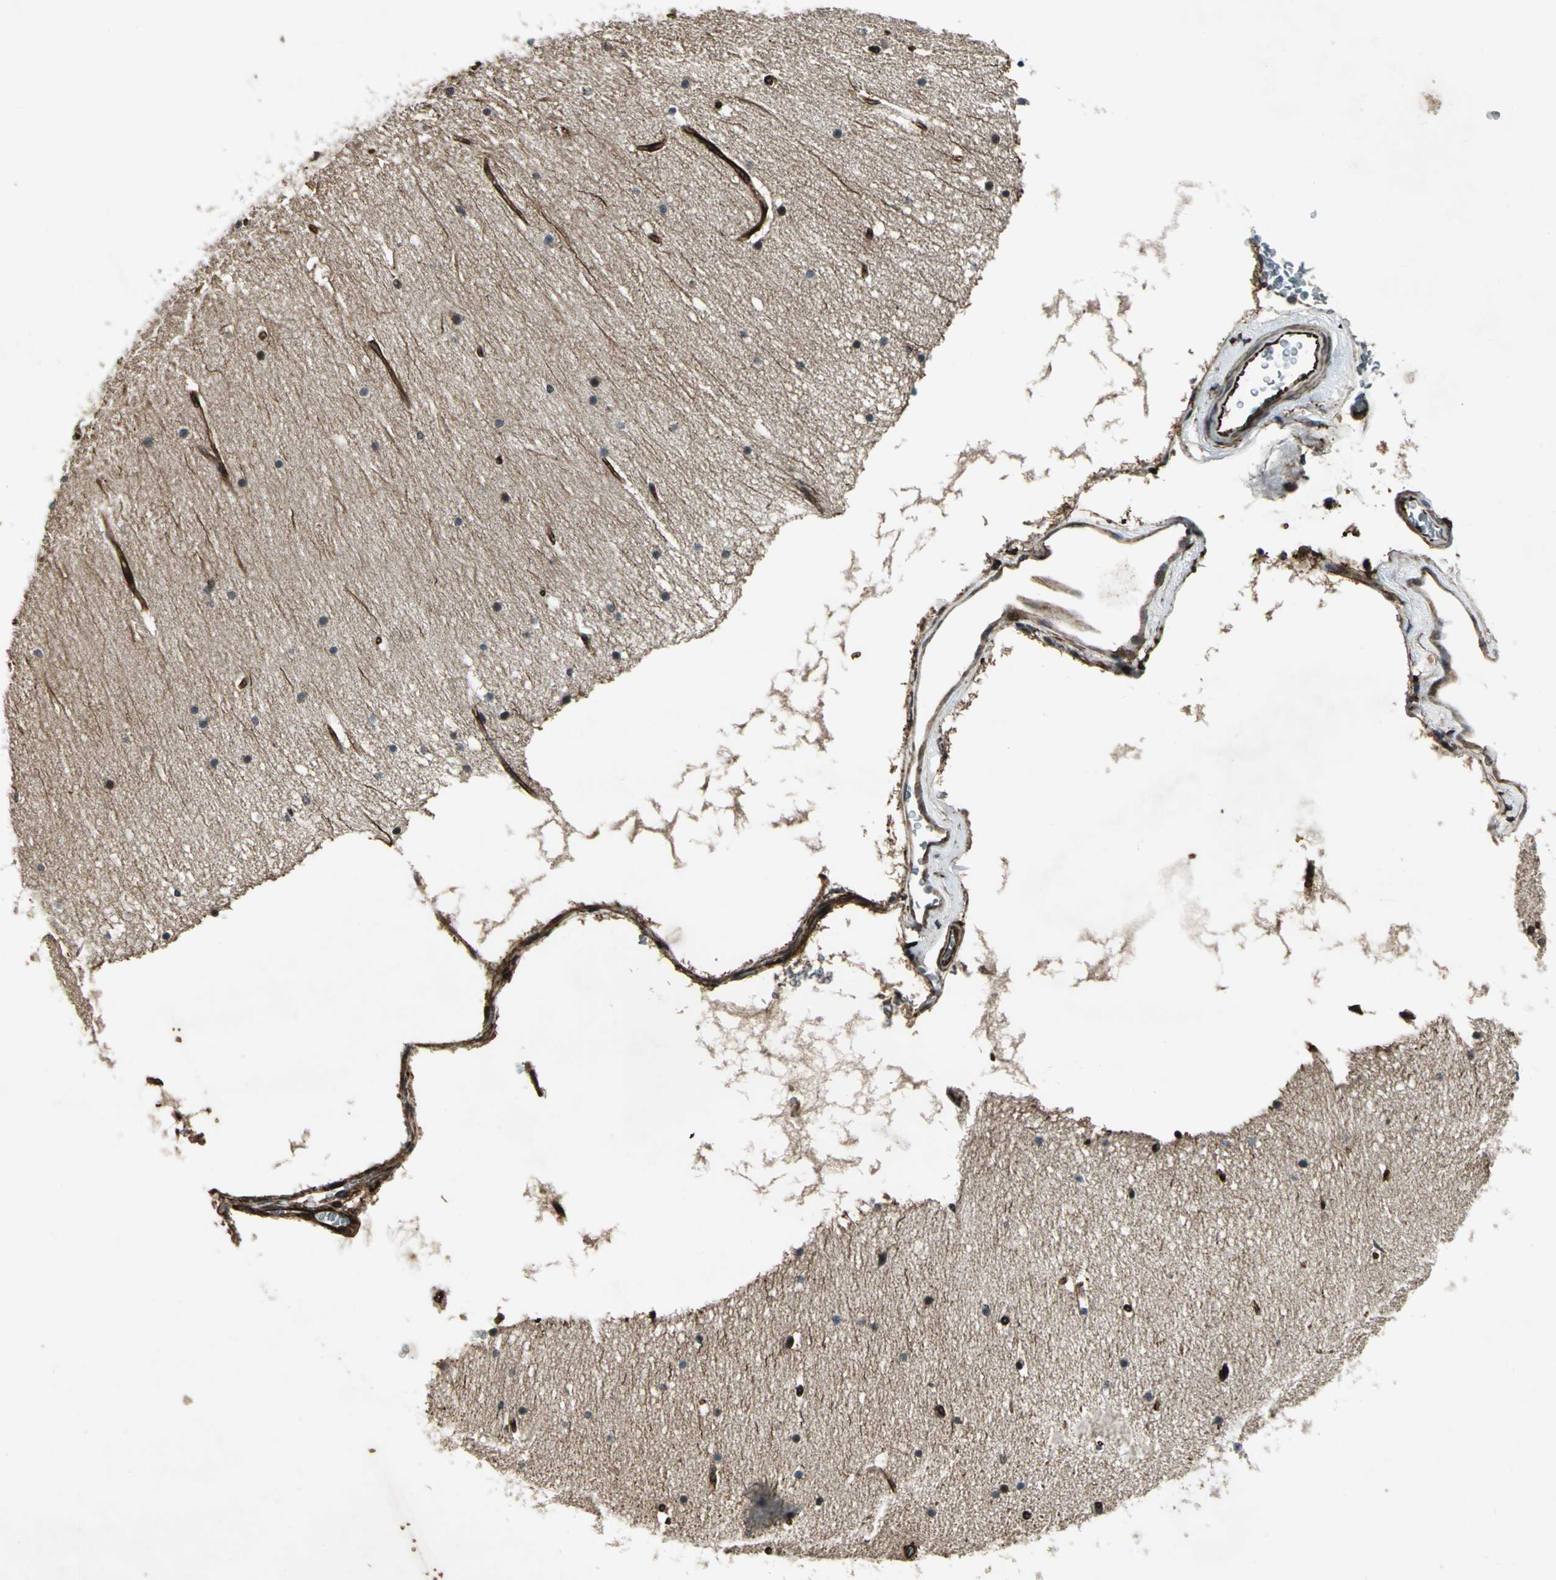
{"staining": {"intensity": "moderate", "quantity": "25%-75%", "location": "cytoplasmic/membranous,nuclear"}, "tissue": "cerebellum", "cell_type": "Cells in molecular layer", "image_type": "normal", "snomed": [{"axis": "morphology", "description": "Normal tissue, NOS"}, {"axis": "topography", "description": "Cerebellum"}], "caption": "Normal cerebellum exhibits moderate cytoplasmic/membranous,nuclear positivity in approximately 25%-75% of cells in molecular layer, visualized by immunohistochemistry. (Brightfield microscopy of DAB IHC at high magnification).", "gene": "EXD2", "patient": {"sex": "female", "age": 19}}